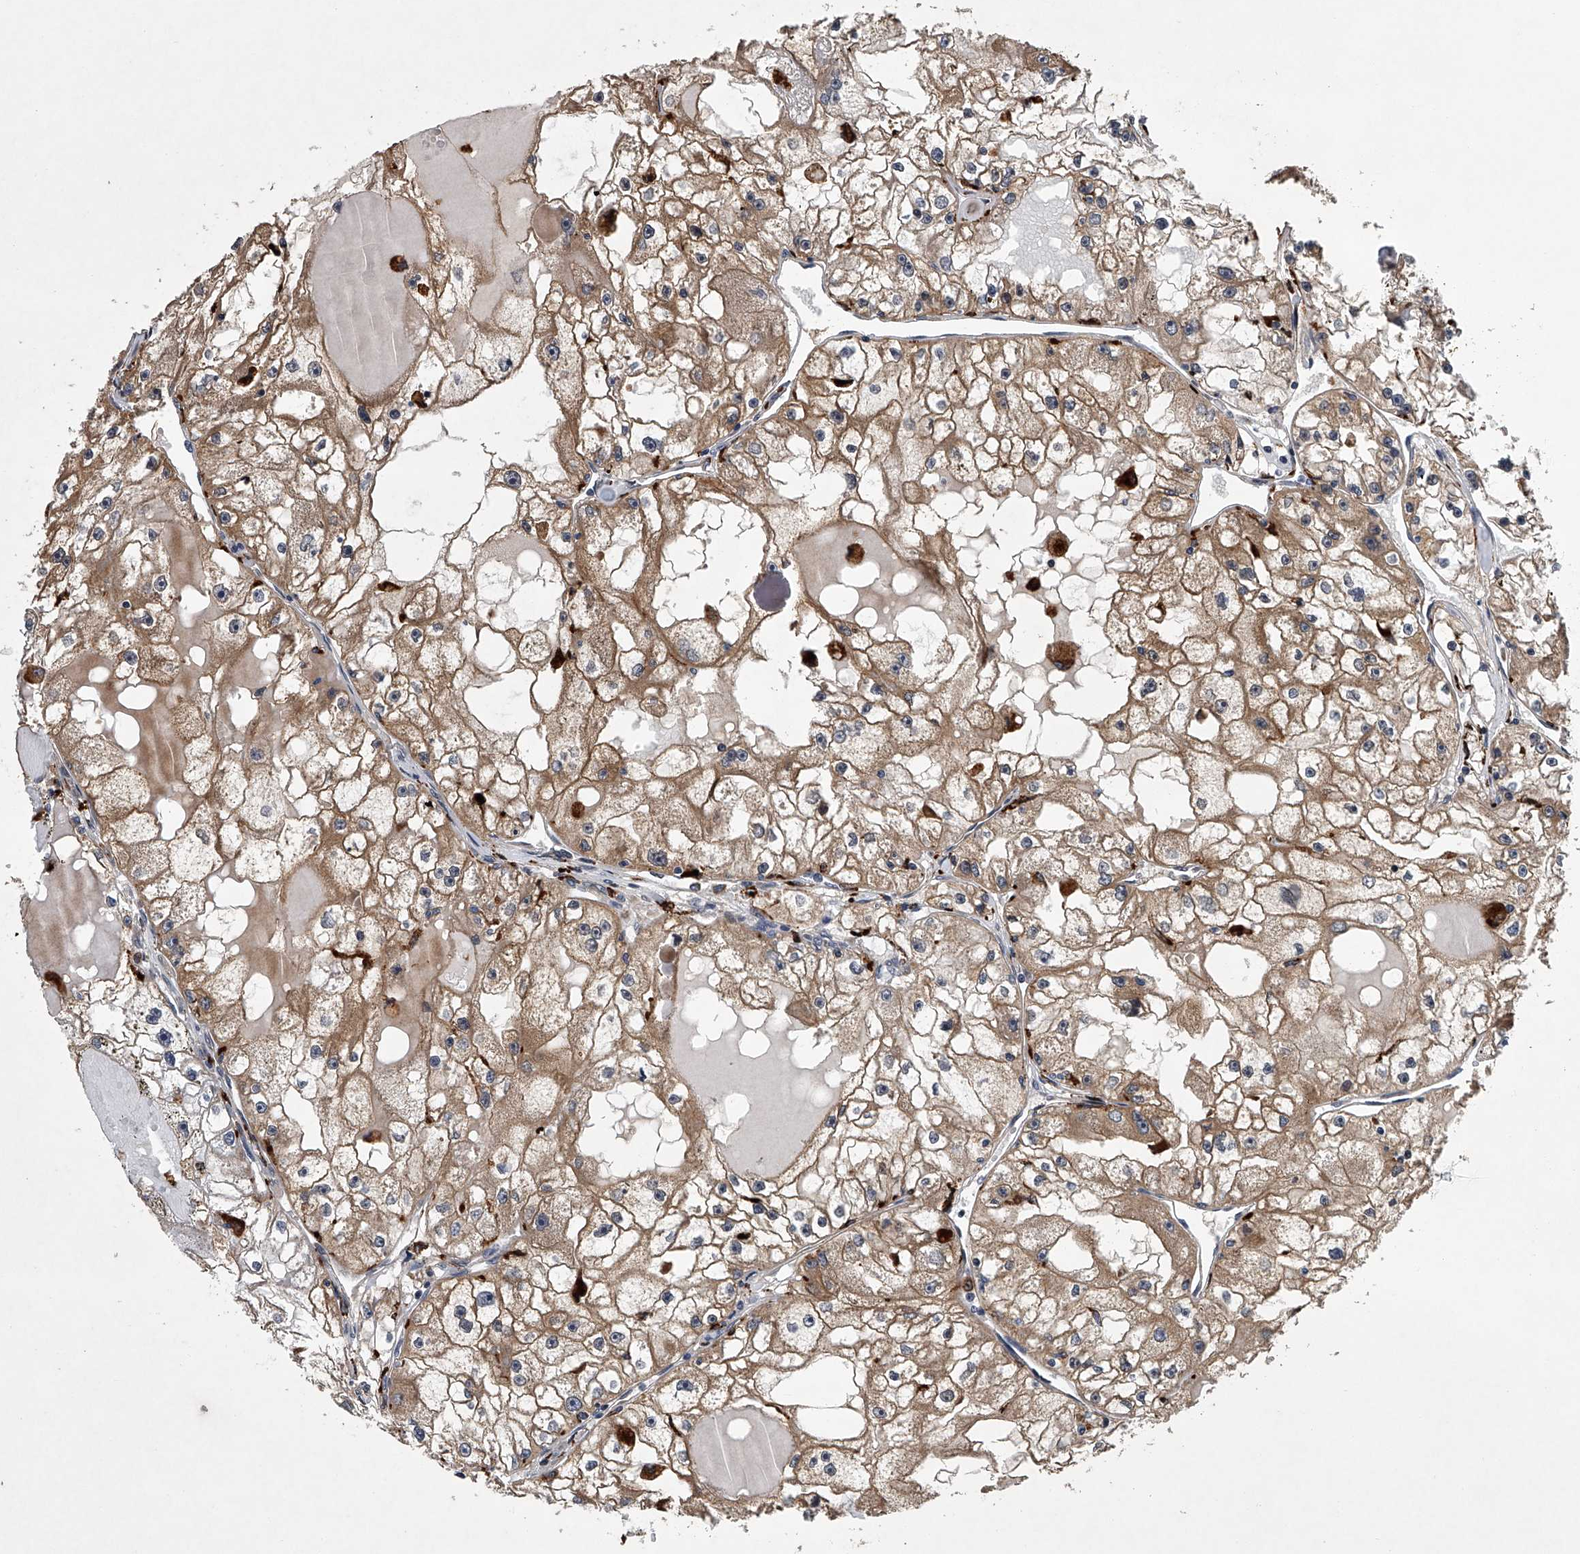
{"staining": {"intensity": "moderate", "quantity": ">75%", "location": "cytoplasmic/membranous"}, "tissue": "renal cancer", "cell_type": "Tumor cells", "image_type": "cancer", "snomed": [{"axis": "morphology", "description": "Adenocarcinoma, NOS"}, {"axis": "topography", "description": "Kidney"}], "caption": "Immunohistochemical staining of renal cancer demonstrates medium levels of moderate cytoplasmic/membranous positivity in about >75% of tumor cells.", "gene": "TRIM8", "patient": {"sex": "male", "age": 56}}